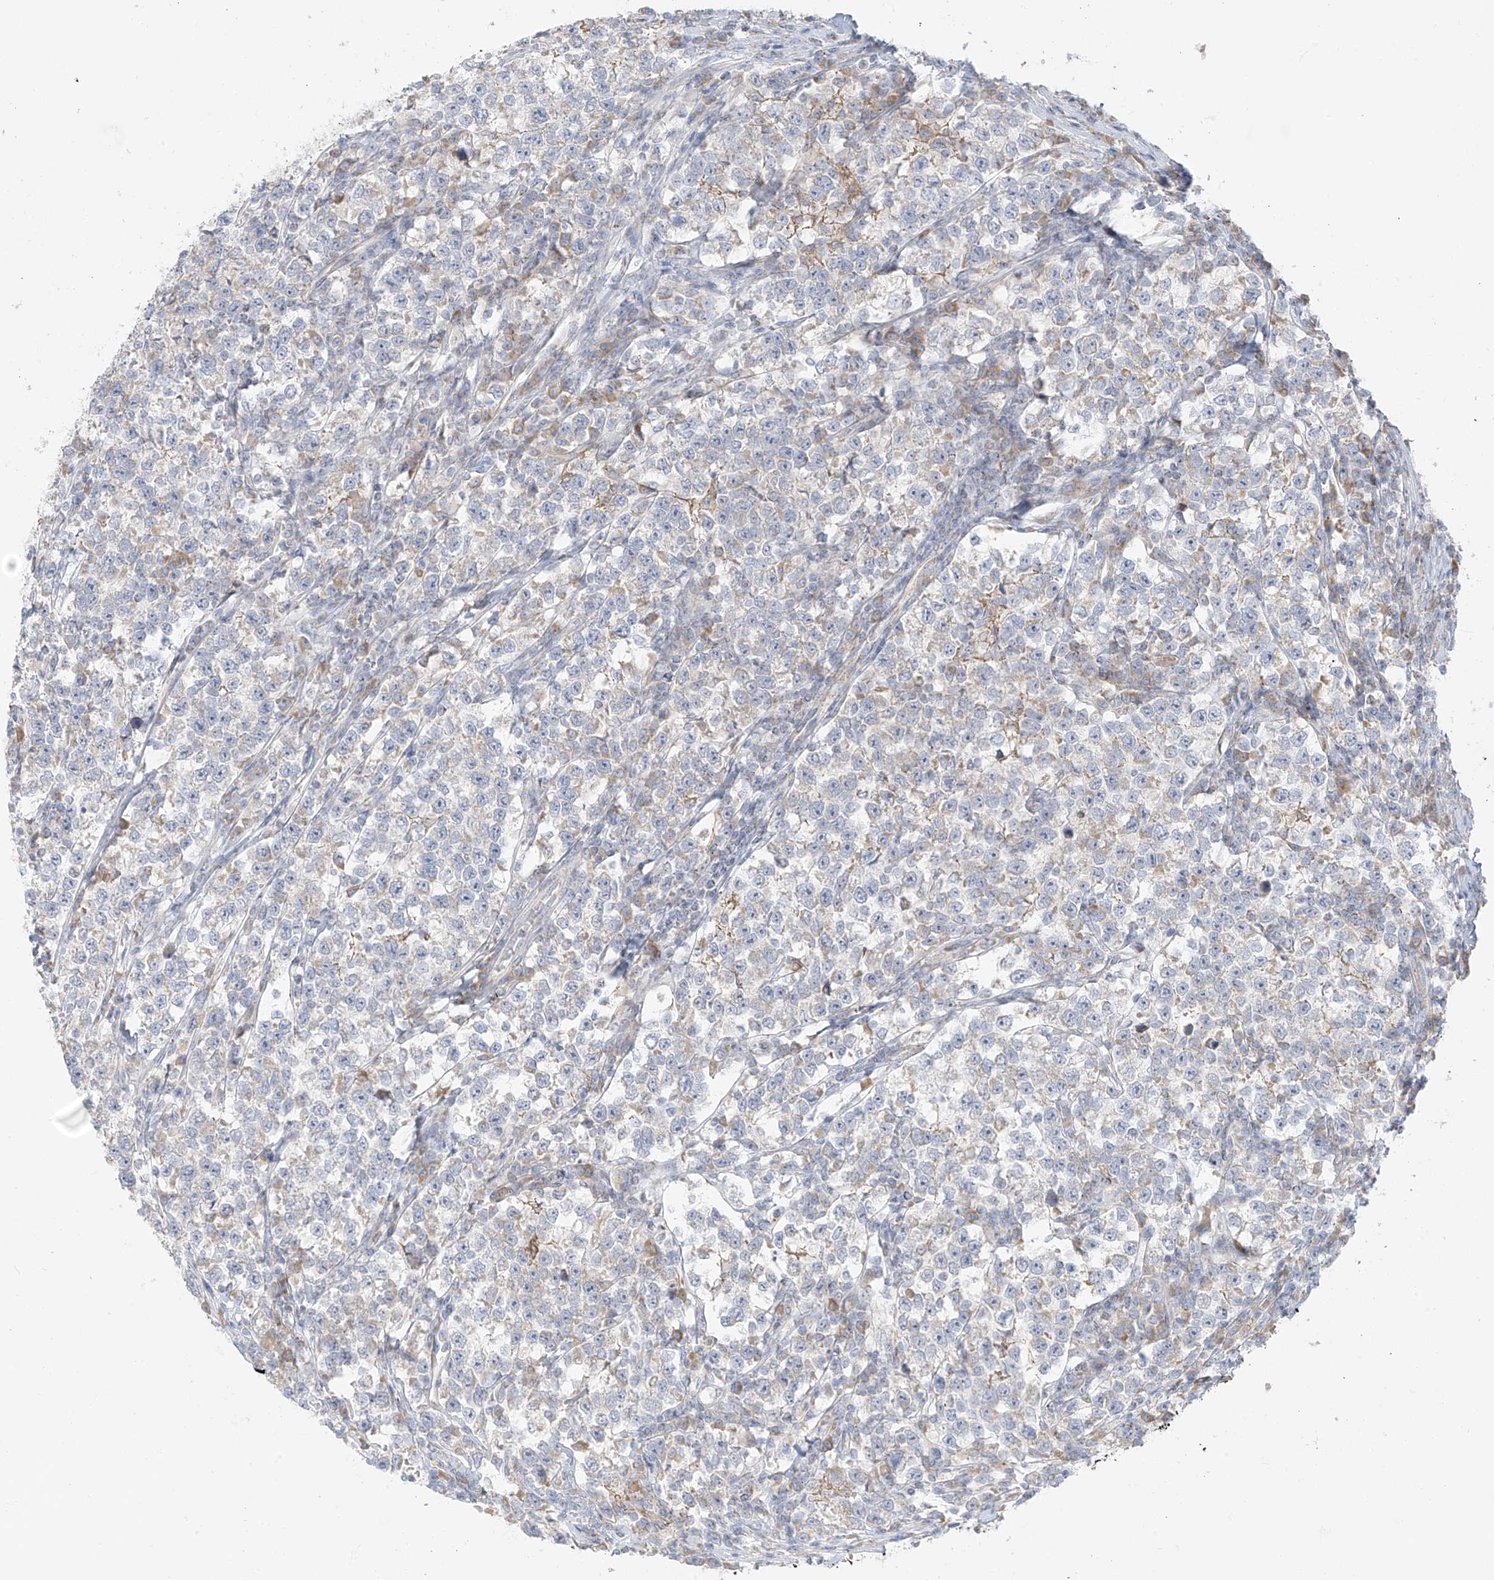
{"staining": {"intensity": "weak", "quantity": "<25%", "location": "cytoplasmic/membranous"}, "tissue": "testis cancer", "cell_type": "Tumor cells", "image_type": "cancer", "snomed": [{"axis": "morphology", "description": "Normal tissue, NOS"}, {"axis": "morphology", "description": "Seminoma, NOS"}, {"axis": "topography", "description": "Testis"}], "caption": "An IHC image of testis seminoma is shown. There is no staining in tumor cells of testis seminoma.", "gene": "UST", "patient": {"sex": "male", "age": 43}}